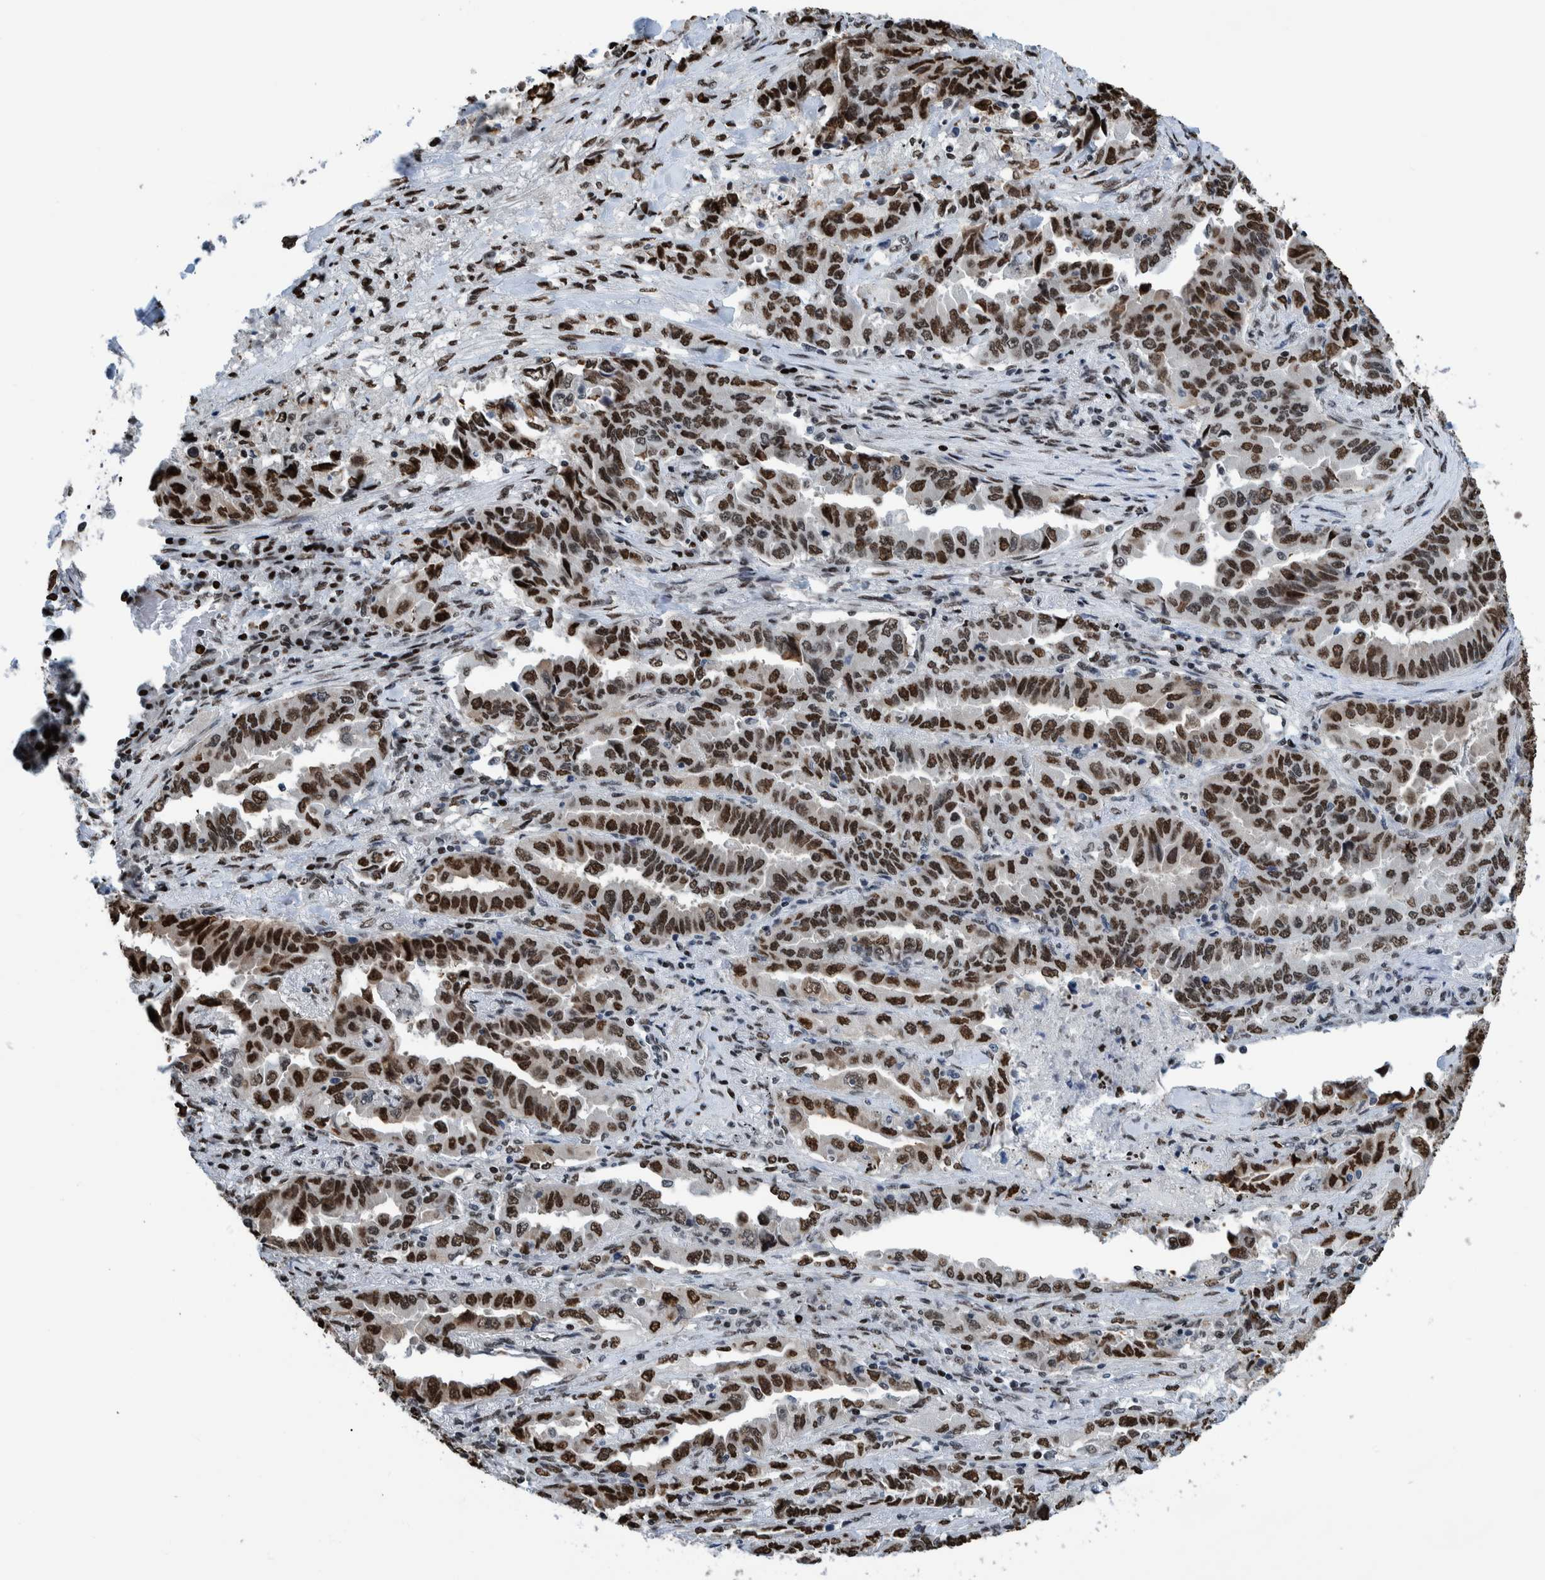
{"staining": {"intensity": "strong", "quantity": ">75%", "location": "nuclear"}, "tissue": "lung cancer", "cell_type": "Tumor cells", "image_type": "cancer", "snomed": [{"axis": "morphology", "description": "Adenocarcinoma, NOS"}, {"axis": "topography", "description": "Lung"}], "caption": "The immunohistochemical stain labels strong nuclear expression in tumor cells of lung cancer tissue. The staining is performed using DAB (3,3'-diaminobenzidine) brown chromogen to label protein expression. The nuclei are counter-stained blue using hematoxylin.", "gene": "HEATR9", "patient": {"sex": "female", "age": 51}}